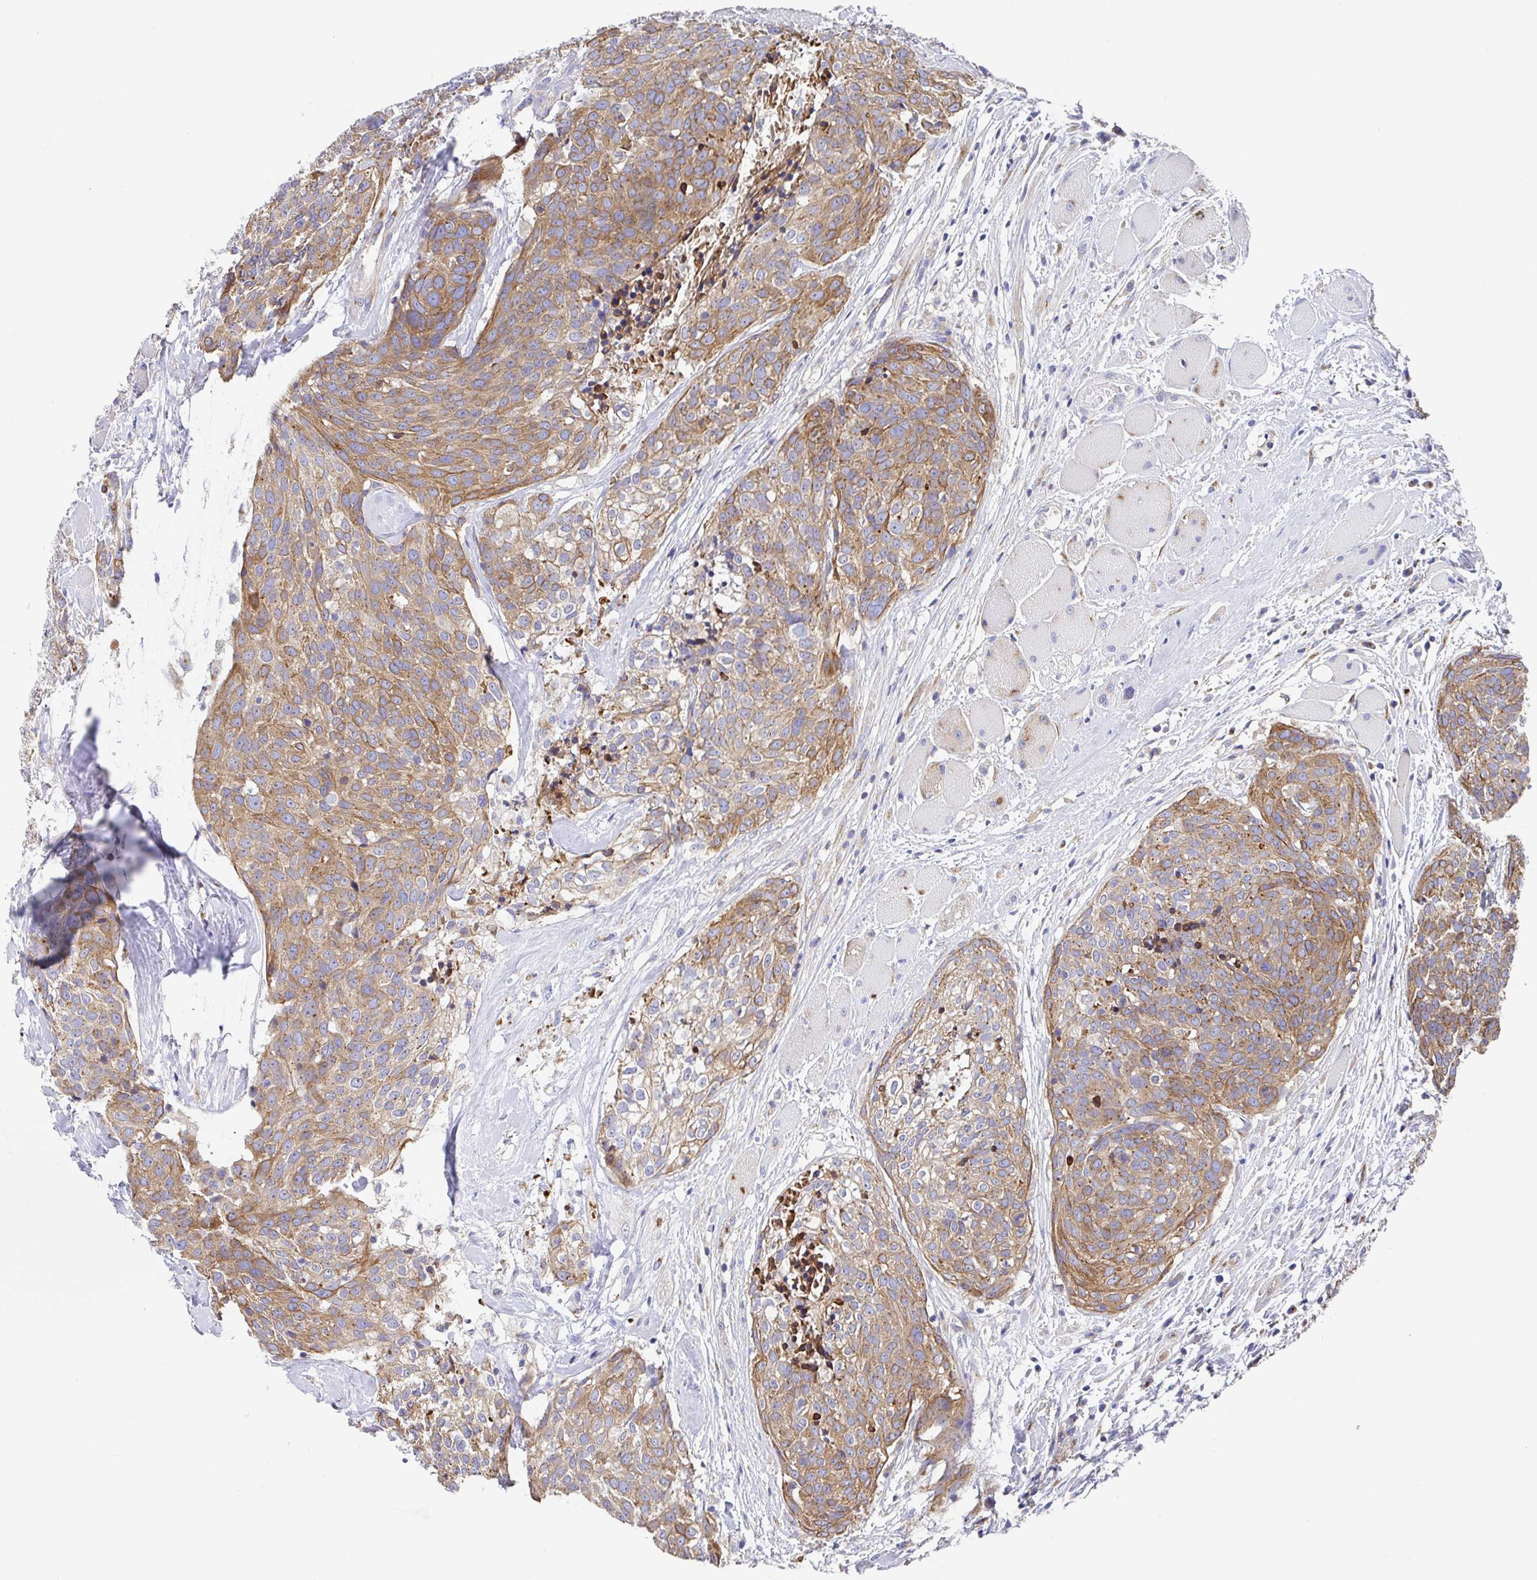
{"staining": {"intensity": "moderate", "quantity": "25%-75%", "location": "cytoplasmic/membranous"}, "tissue": "head and neck cancer", "cell_type": "Tumor cells", "image_type": "cancer", "snomed": [{"axis": "morphology", "description": "Squamous cell carcinoma, NOS"}, {"axis": "topography", "description": "Oral tissue"}, {"axis": "topography", "description": "Head-Neck"}], "caption": "Protein positivity by immunohistochemistry demonstrates moderate cytoplasmic/membranous positivity in approximately 25%-75% of tumor cells in head and neck cancer (squamous cell carcinoma).", "gene": "GOLGA1", "patient": {"sex": "male", "age": 64}}